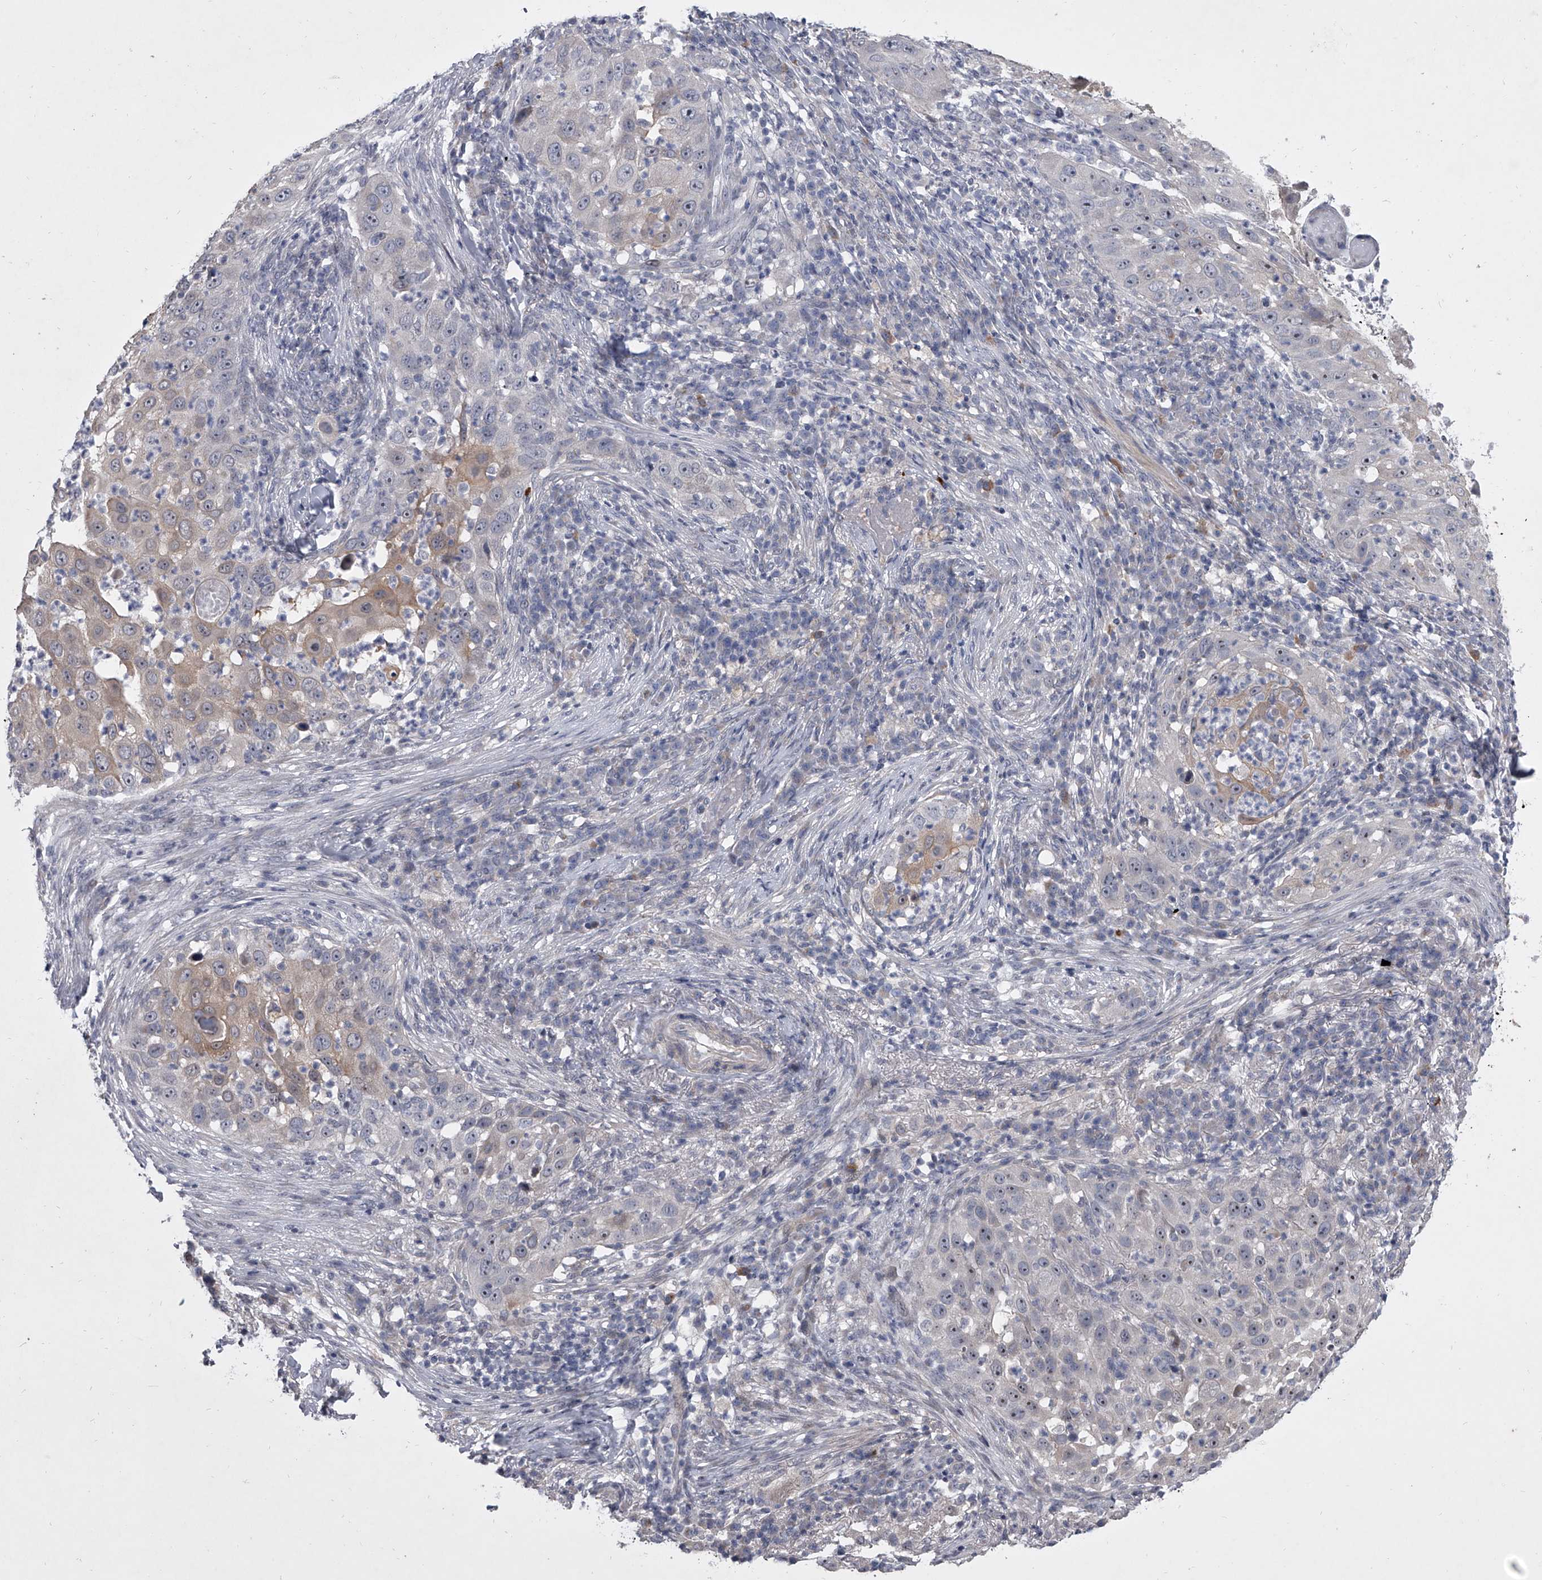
{"staining": {"intensity": "weak", "quantity": "<25%", "location": "cytoplasmic/membranous"}, "tissue": "skin cancer", "cell_type": "Tumor cells", "image_type": "cancer", "snomed": [{"axis": "morphology", "description": "Squamous cell carcinoma, NOS"}, {"axis": "topography", "description": "Skin"}], "caption": "A high-resolution micrograph shows immunohistochemistry staining of skin squamous cell carcinoma, which displays no significant positivity in tumor cells. (DAB immunohistochemistry (IHC) visualized using brightfield microscopy, high magnification).", "gene": "HEATR6", "patient": {"sex": "female", "age": 44}}